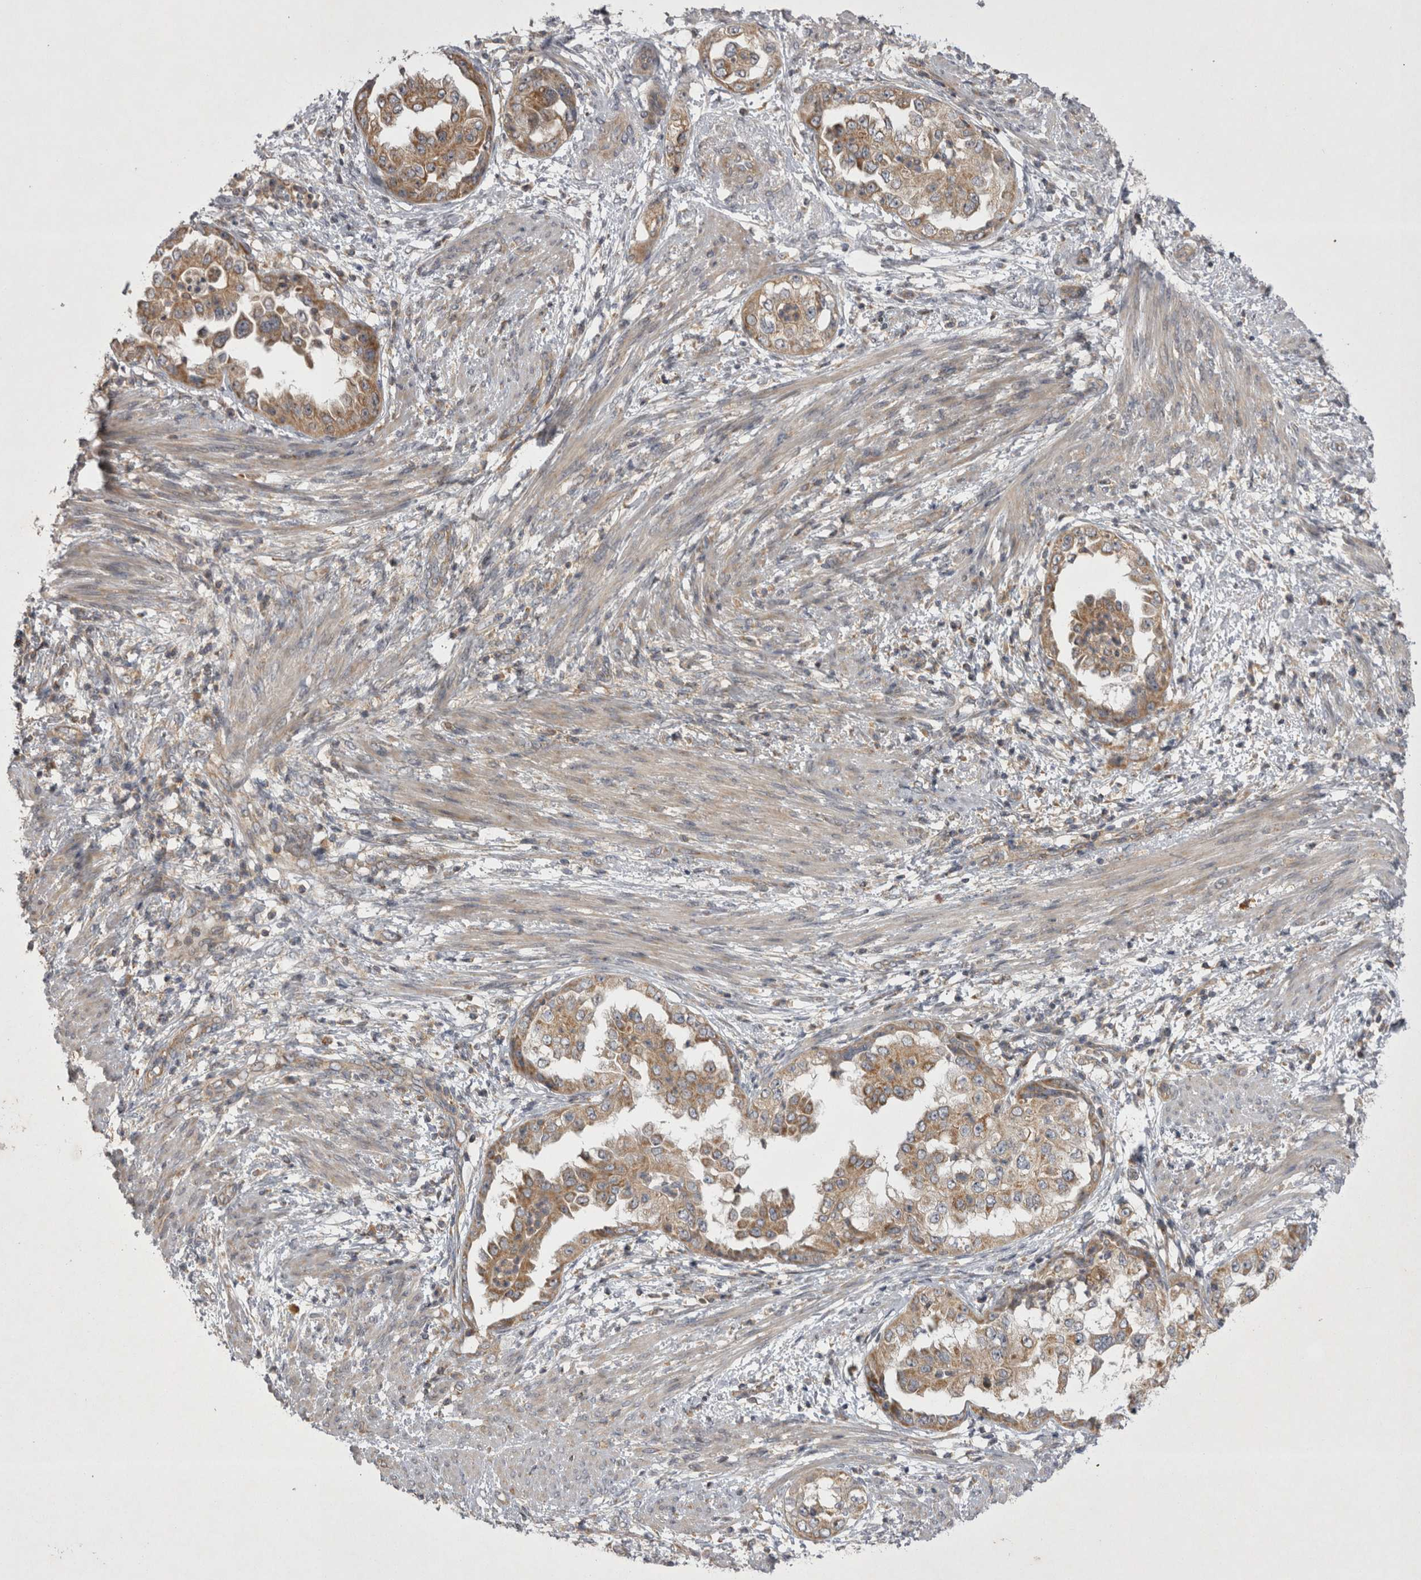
{"staining": {"intensity": "weak", "quantity": ">75%", "location": "cytoplasmic/membranous"}, "tissue": "endometrial cancer", "cell_type": "Tumor cells", "image_type": "cancer", "snomed": [{"axis": "morphology", "description": "Adenocarcinoma, NOS"}, {"axis": "topography", "description": "Endometrium"}], "caption": "Protein staining displays weak cytoplasmic/membranous positivity in approximately >75% of tumor cells in adenocarcinoma (endometrial).", "gene": "TSPOAP1", "patient": {"sex": "female", "age": 85}}